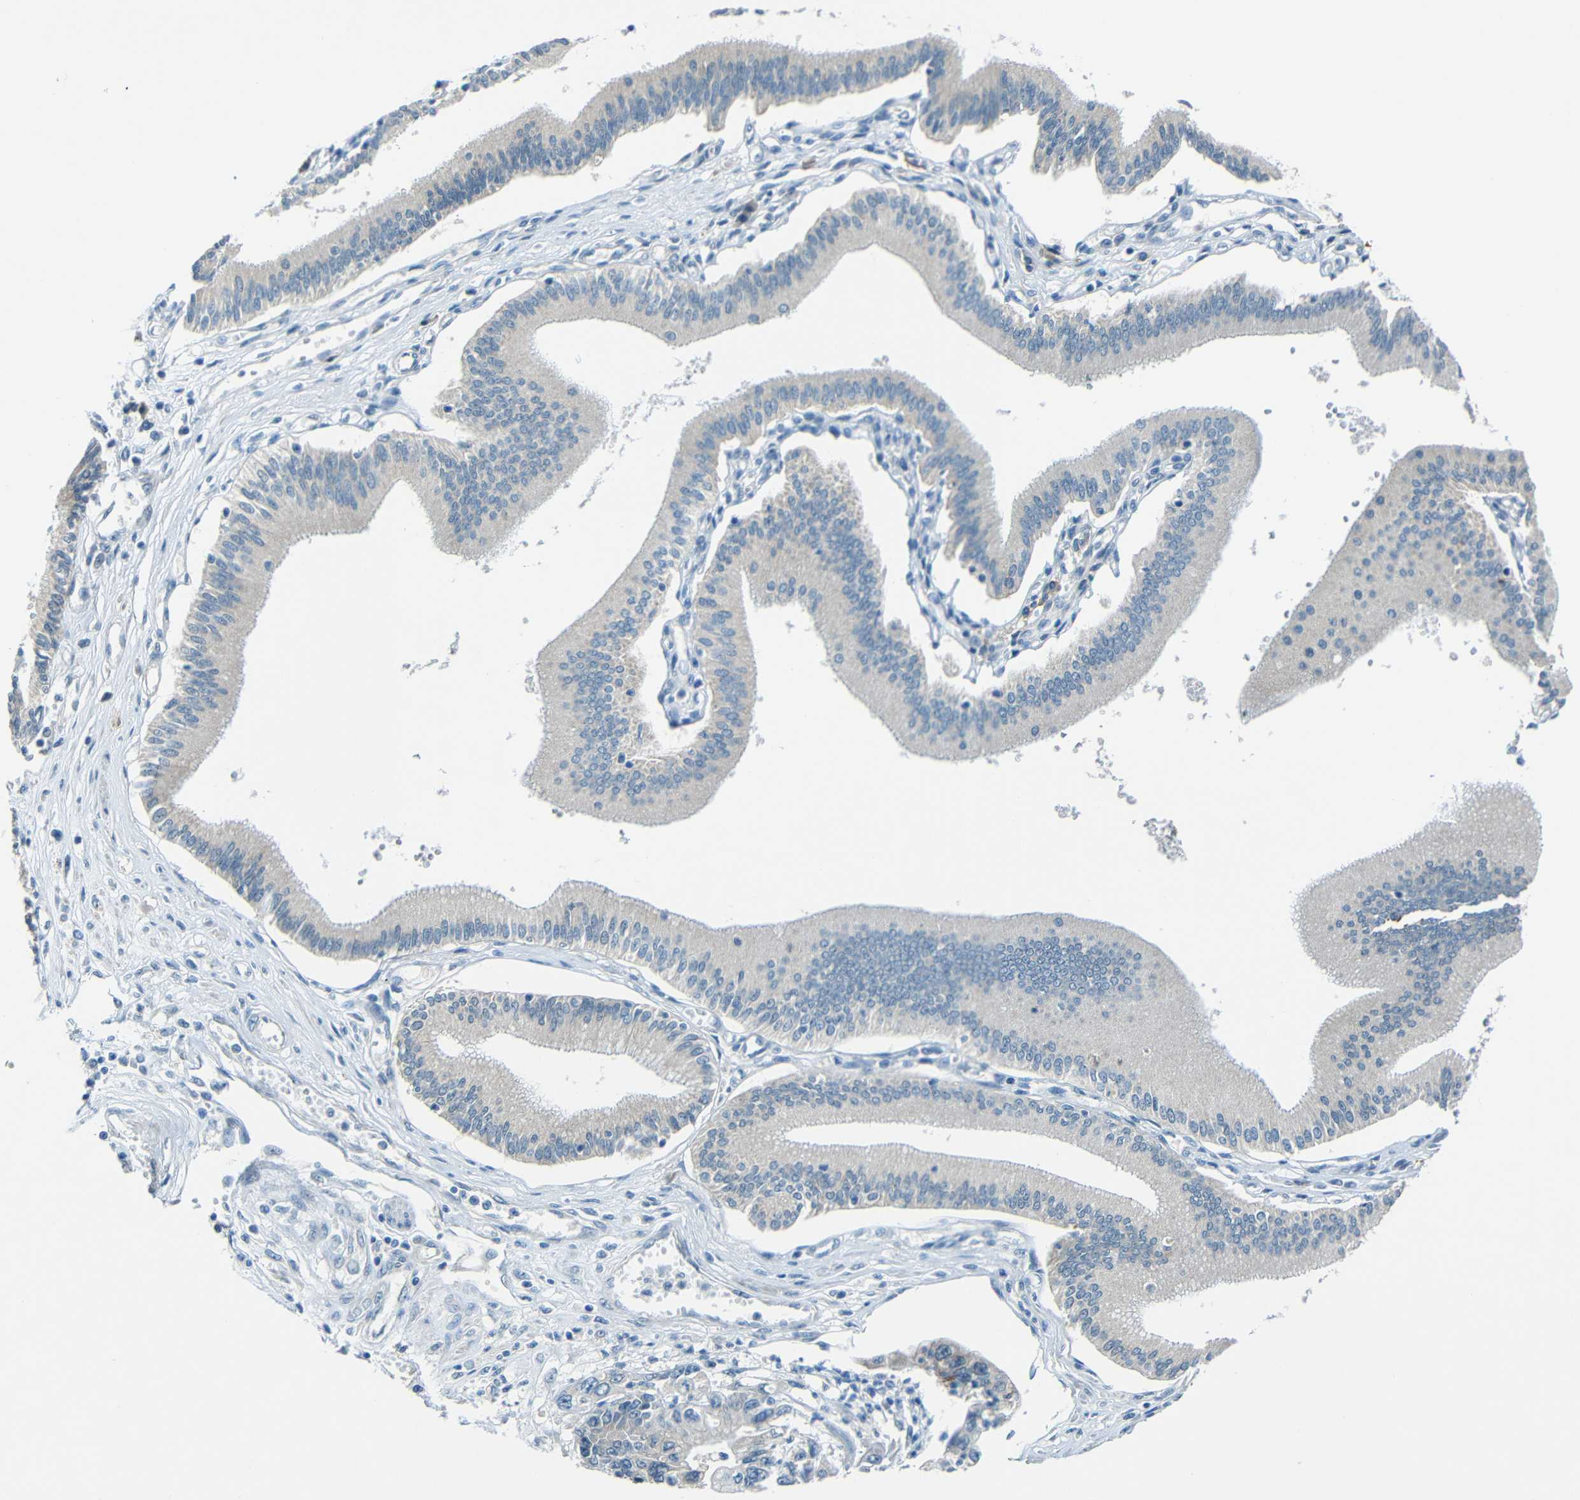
{"staining": {"intensity": "negative", "quantity": "none", "location": "none"}, "tissue": "pancreatic cancer", "cell_type": "Tumor cells", "image_type": "cancer", "snomed": [{"axis": "morphology", "description": "Adenocarcinoma, NOS"}, {"axis": "topography", "description": "Pancreas"}], "caption": "This photomicrograph is of pancreatic adenocarcinoma stained with IHC to label a protein in brown with the nuclei are counter-stained blue. There is no staining in tumor cells.", "gene": "ANKRD22", "patient": {"sex": "male", "age": 56}}